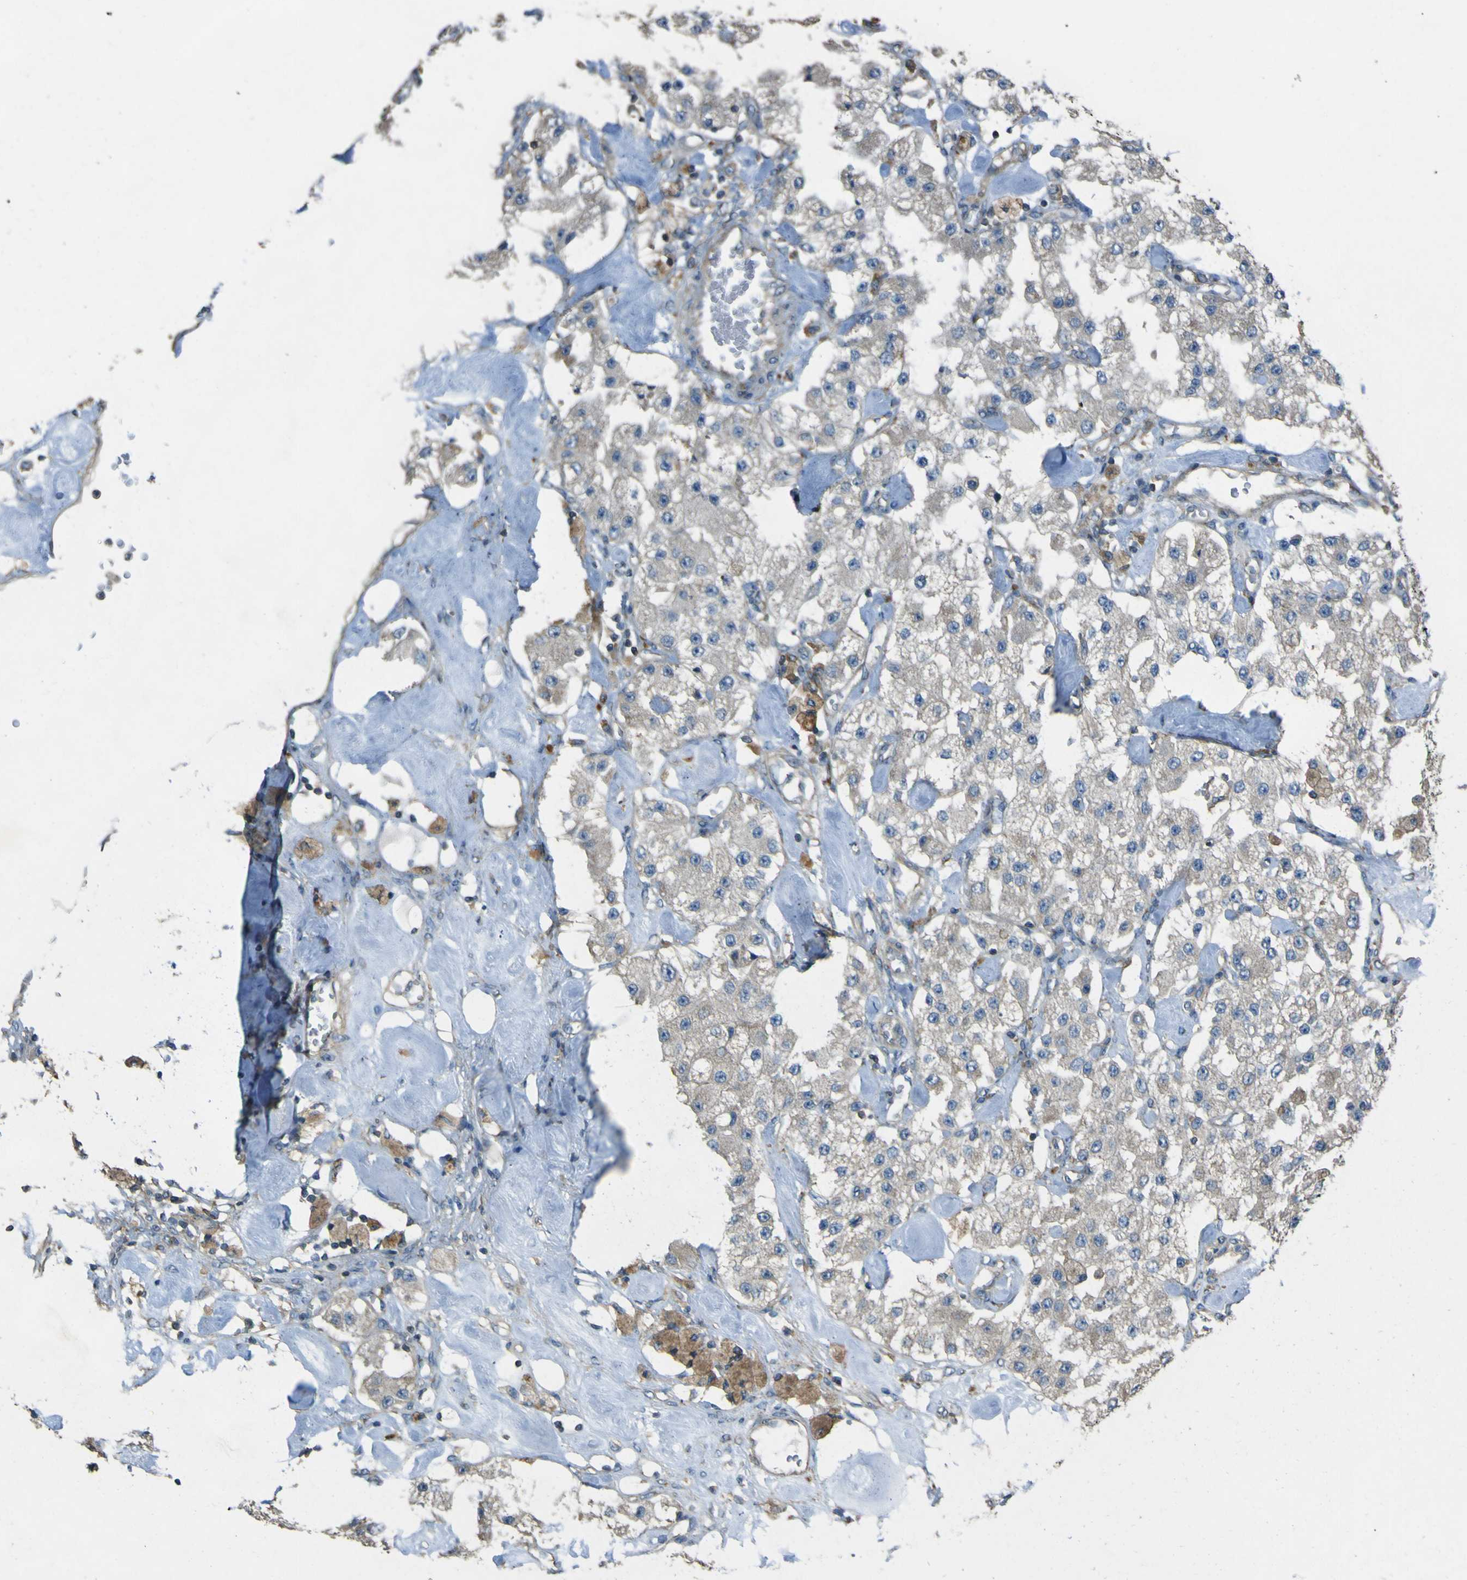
{"staining": {"intensity": "negative", "quantity": "none", "location": "none"}, "tissue": "carcinoid", "cell_type": "Tumor cells", "image_type": "cancer", "snomed": [{"axis": "morphology", "description": "Carcinoid, malignant, NOS"}, {"axis": "topography", "description": "Pancreas"}], "caption": "Carcinoid was stained to show a protein in brown. There is no significant staining in tumor cells.", "gene": "NAALADL2", "patient": {"sex": "male", "age": 41}}